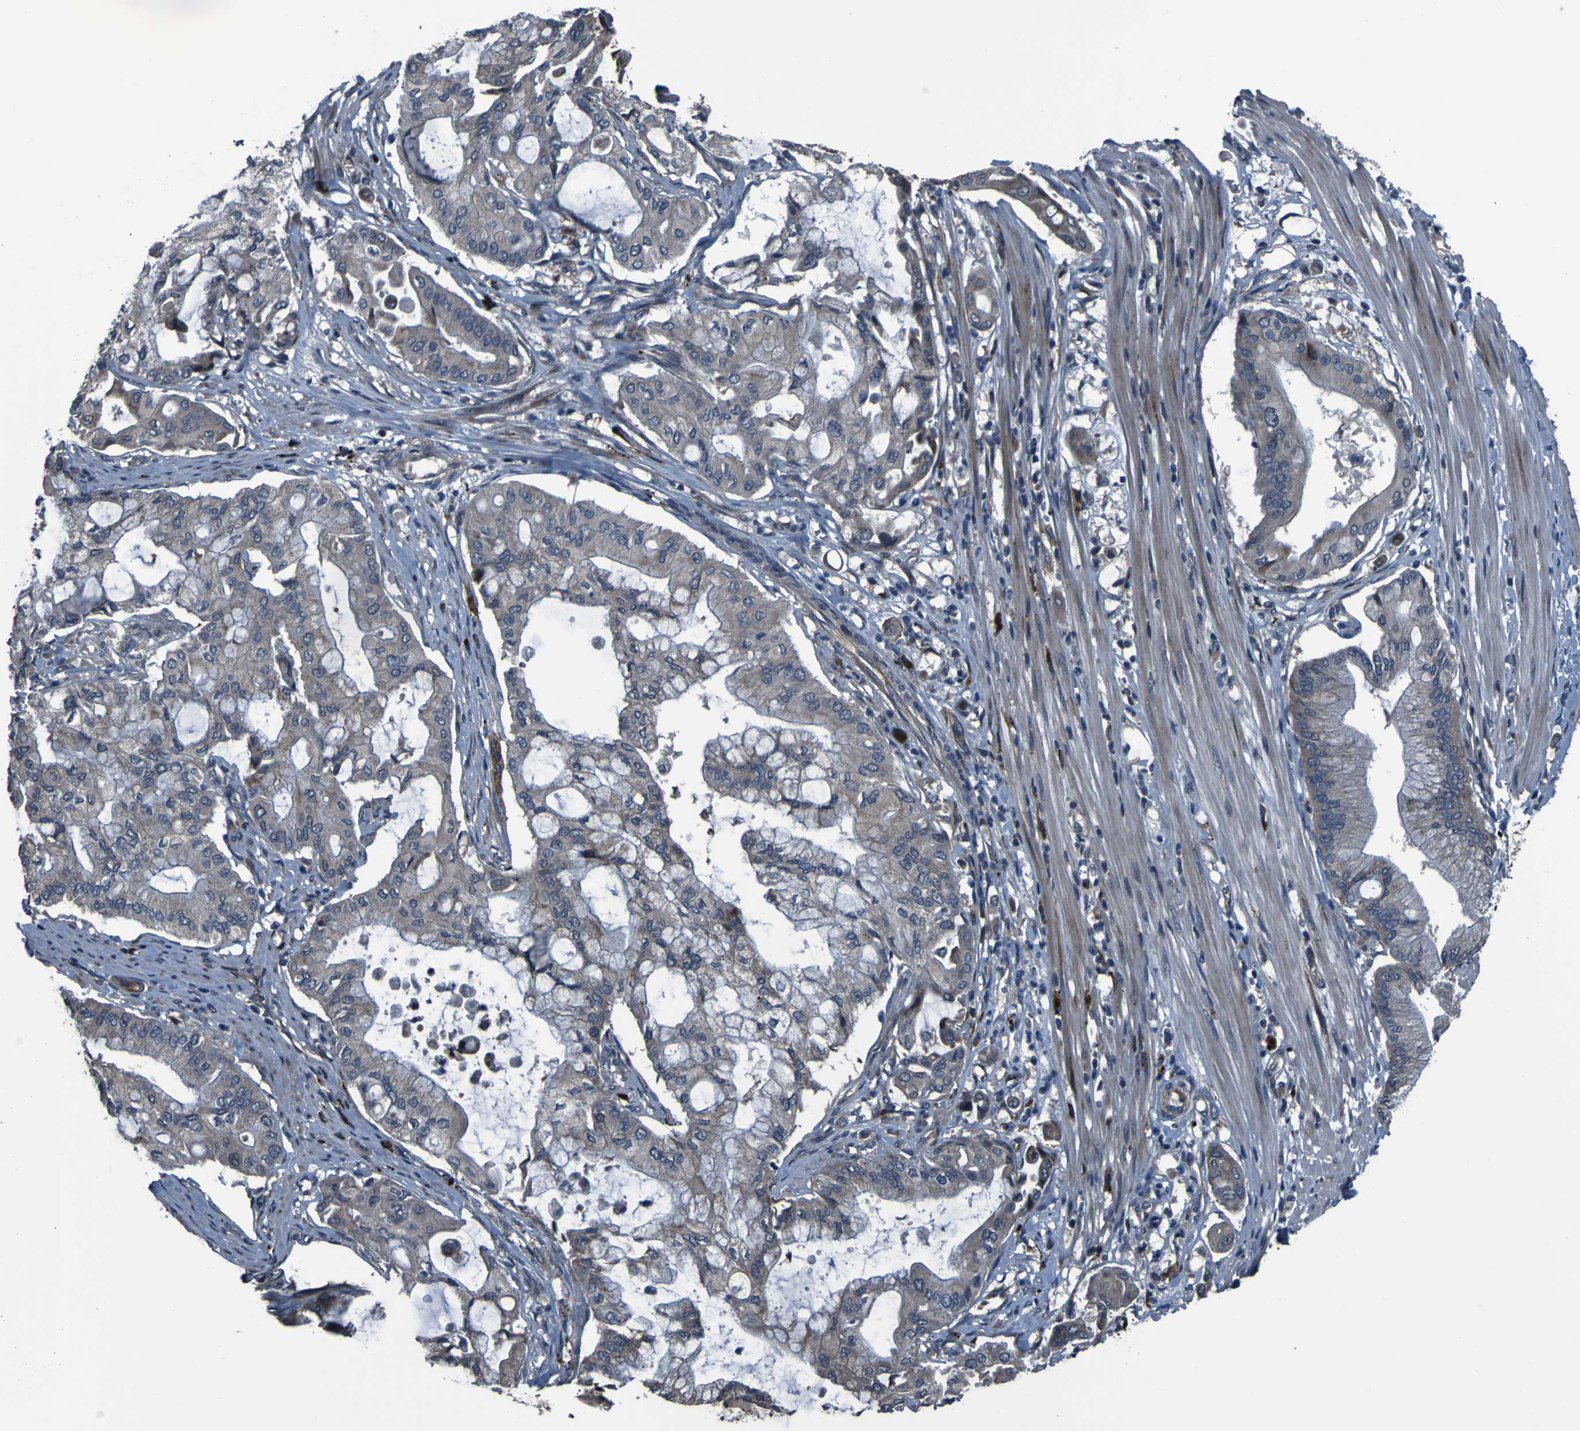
{"staining": {"intensity": "weak", "quantity": ">75%", "location": "cytoplasmic/membranous"}, "tissue": "pancreatic cancer", "cell_type": "Tumor cells", "image_type": "cancer", "snomed": [{"axis": "morphology", "description": "Adenocarcinoma, NOS"}, {"axis": "morphology", "description": "Adenocarcinoma, metastatic, NOS"}, {"axis": "topography", "description": "Lymph node"}, {"axis": "topography", "description": "Pancreas"}, {"axis": "topography", "description": "Duodenum"}], "caption": "Immunohistochemistry staining of metastatic adenocarcinoma (pancreatic), which displays low levels of weak cytoplasmic/membranous staining in approximately >75% of tumor cells indicating weak cytoplasmic/membranous protein positivity. The staining was performed using DAB (brown) for protein detection and nuclei were counterstained in hematoxylin (blue).", "gene": "OSTM1", "patient": {"sex": "female", "age": 64}}